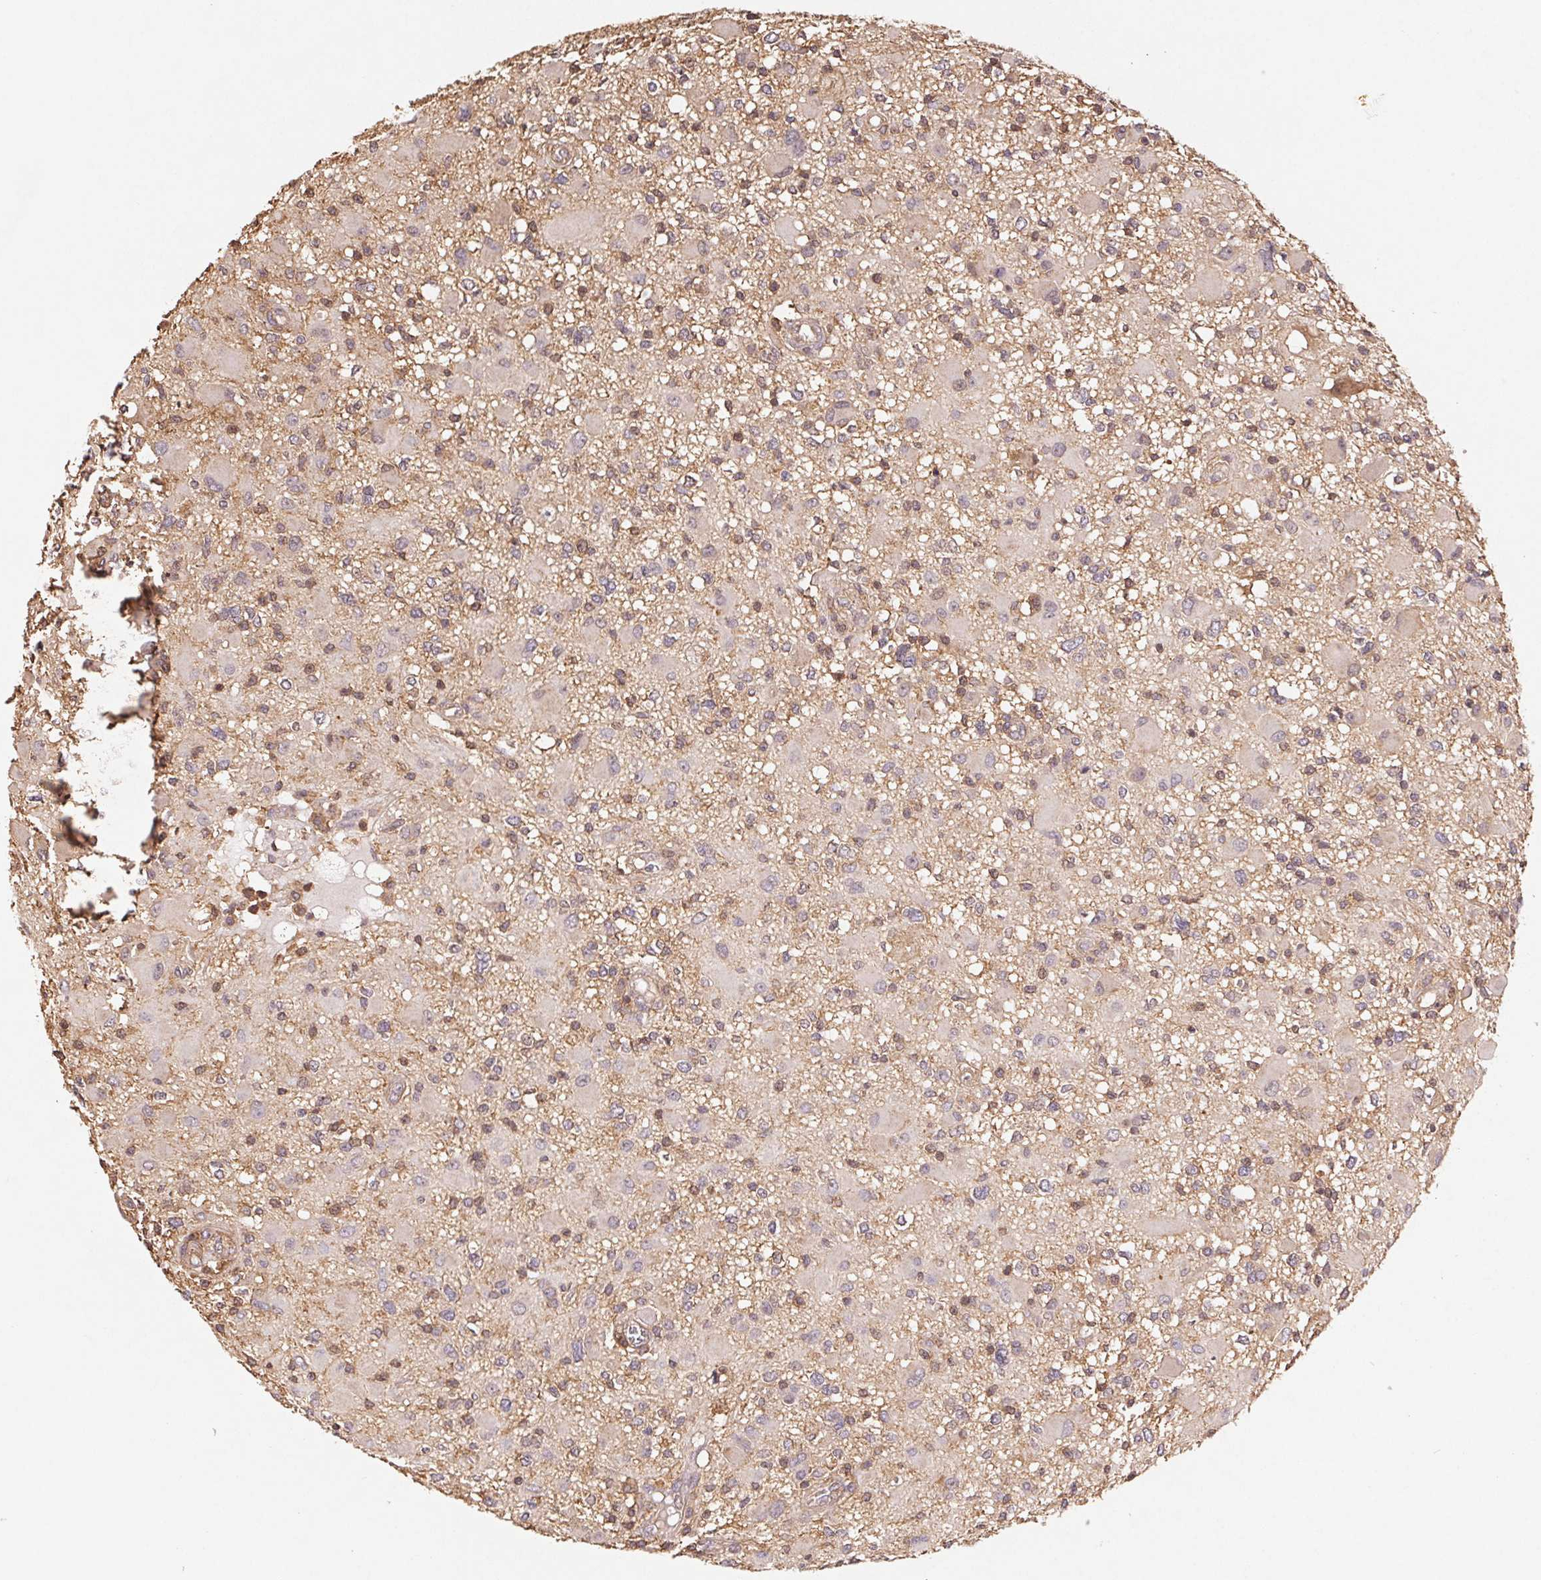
{"staining": {"intensity": "weak", "quantity": "<25%", "location": "cytoplasmic/membranous"}, "tissue": "glioma", "cell_type": "Tumor cells", "image_type": "cancer", "snomed": [{"axis": "morphology", "description": "Glioma, malignant, High grade"}, {"axis": "topography", "description": "Brain"}], "caption": "Tumor cells are negative for protein expression in human high-grade glioma (malignant).", "gene": "ATG10", "patient": {"sex": "male", "age": 54}}